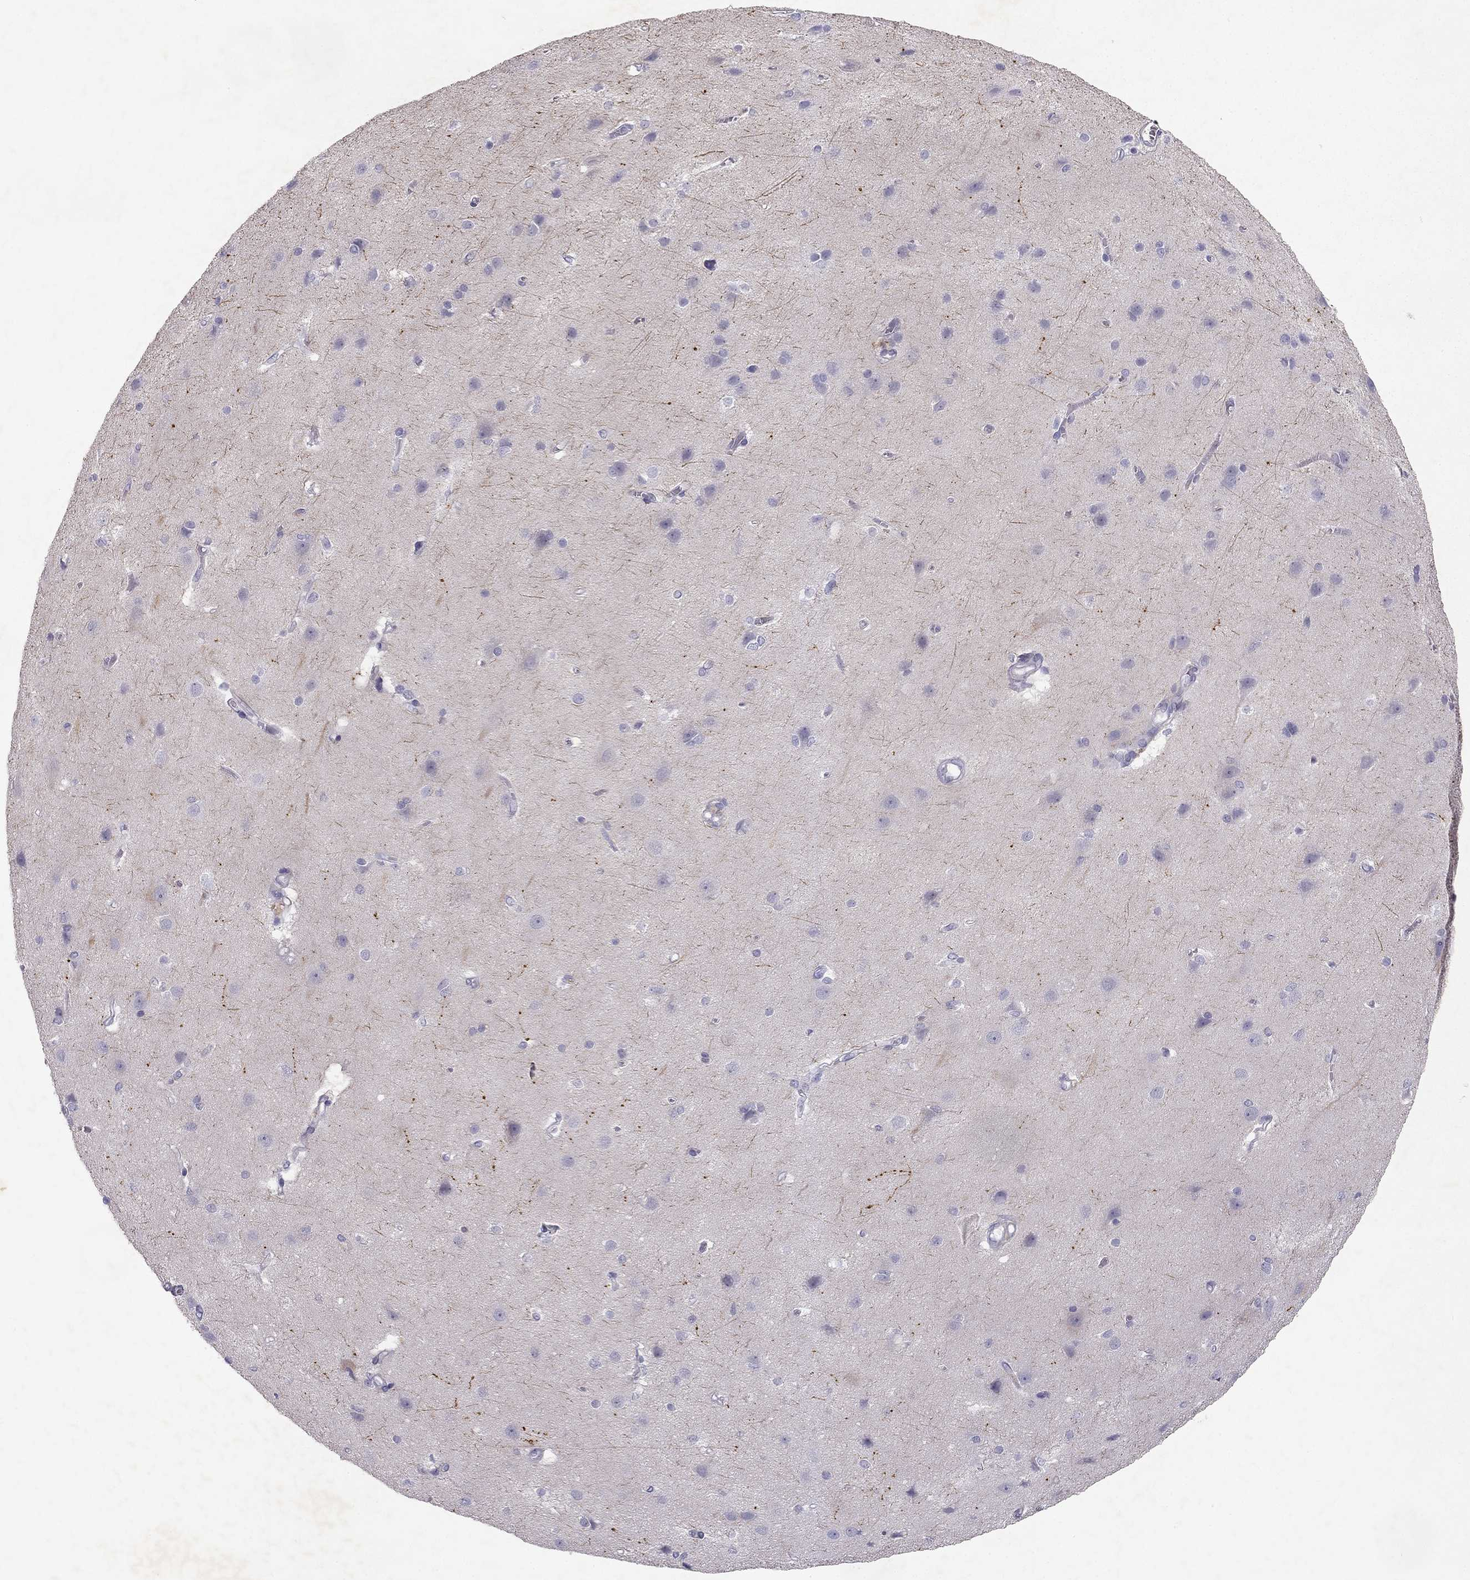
{"staining": {"intensity": "negative", "quantity": "none", "location": "none"}, "tissue": "cerebral cortex", "cell_type": "Endothelial cells", "image_type": "normal", "snomed": [{"axis": "morphology", "description": "Normal tissue, NOS"}, {"axis": "topography", "description": "Cerebral cortex"}], "caption": "This is an IHC image of unremarkable cerebral cortex. There is no staining in endothelial cells.", "gene": "SLC6A4", "patient": {"sex": "male", "age": 37}}